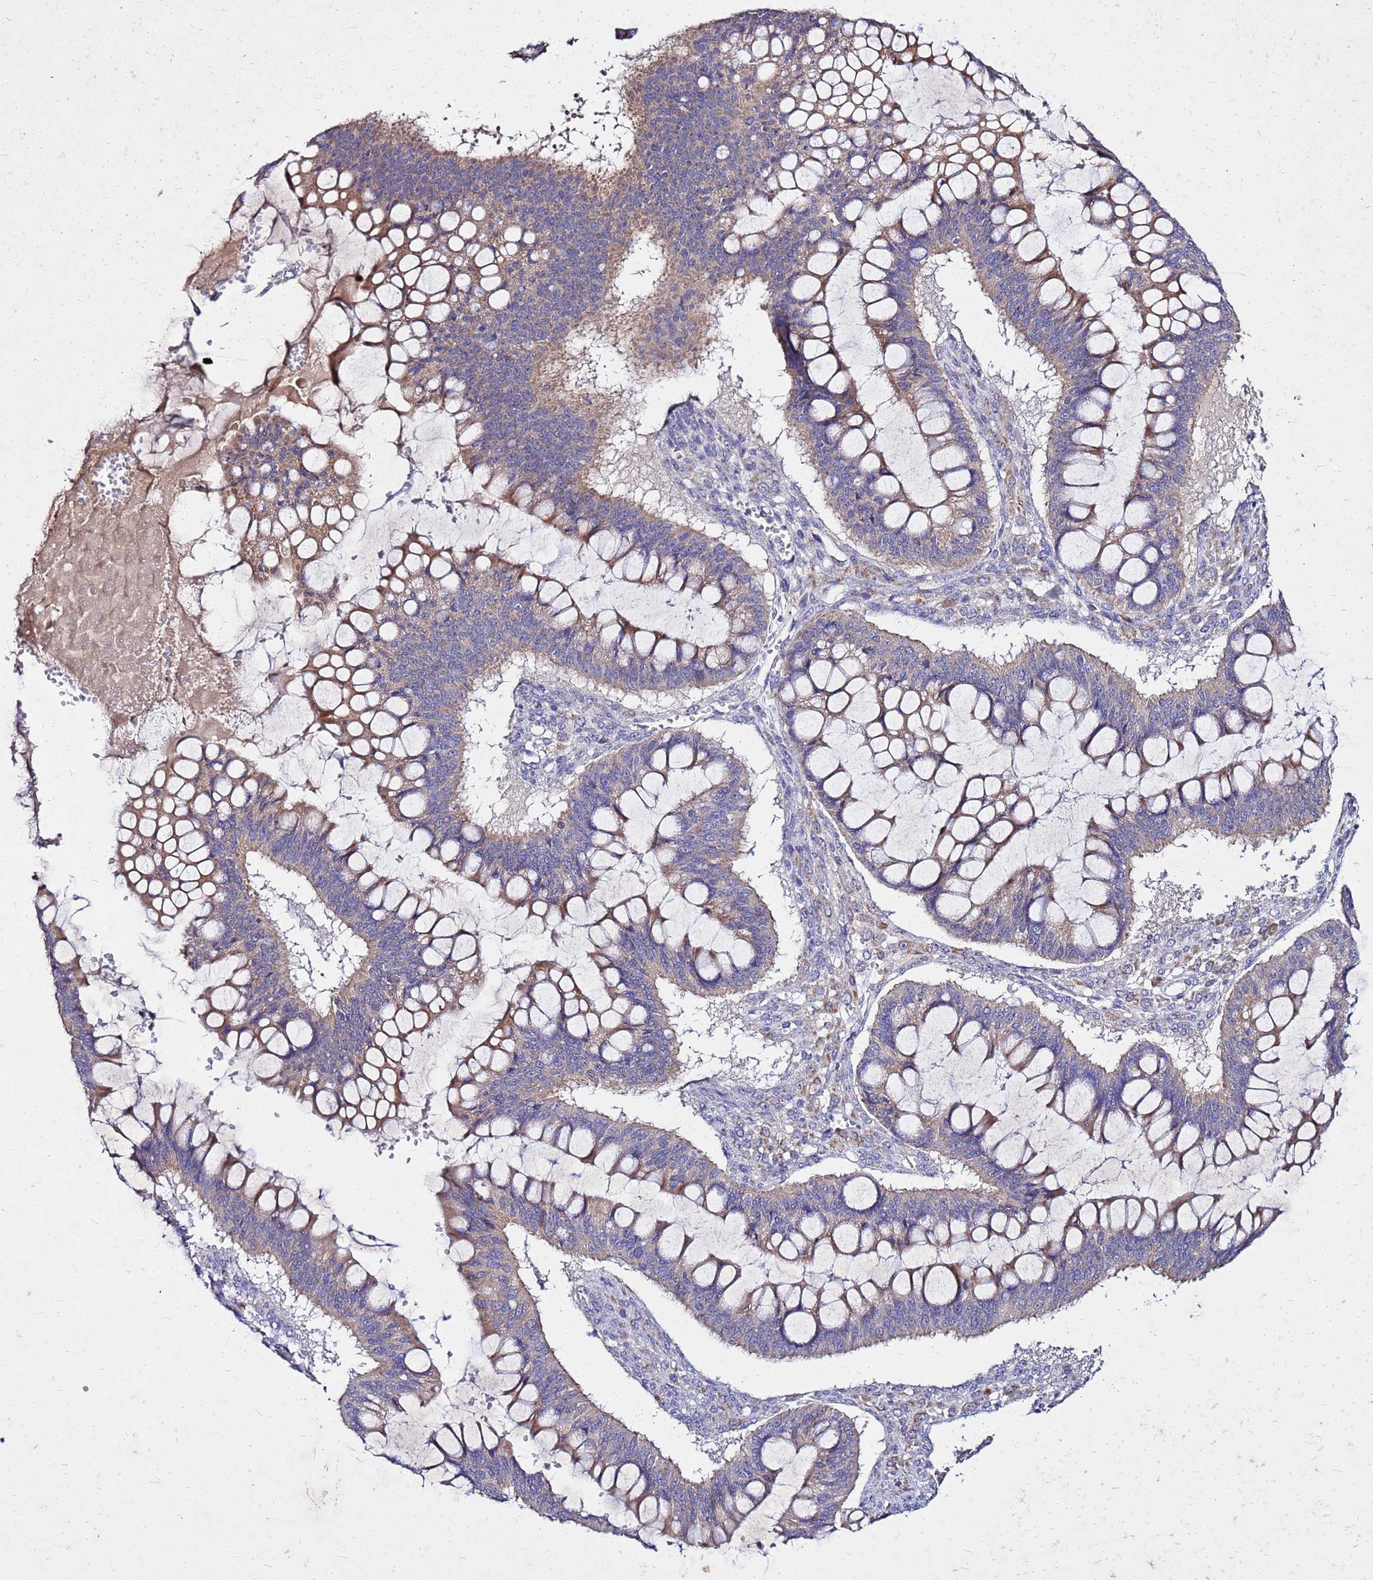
{"staining": {"intensity": "moderate", "quantity": "<25%", "location": "cytoplasmic/membranous"}, "tissue": "ovarian cancer", "cell_type": "Tumor cells", "image_type": "cancer", "snomed": [{"axis": "morphology", "description": "Cystadenocarcinoma, mucinous, NOS"}, {"axis": "topography", "description": "Ovary"}], "caption": "Tumor cells show low levels of moderate cytoplasmic/membranous expression in approximately <25% of cells in human mucinous cystadenocarcinoma (ovarian).", "gene": "COX14", "patient": {"sex": "female", "age": 73}}